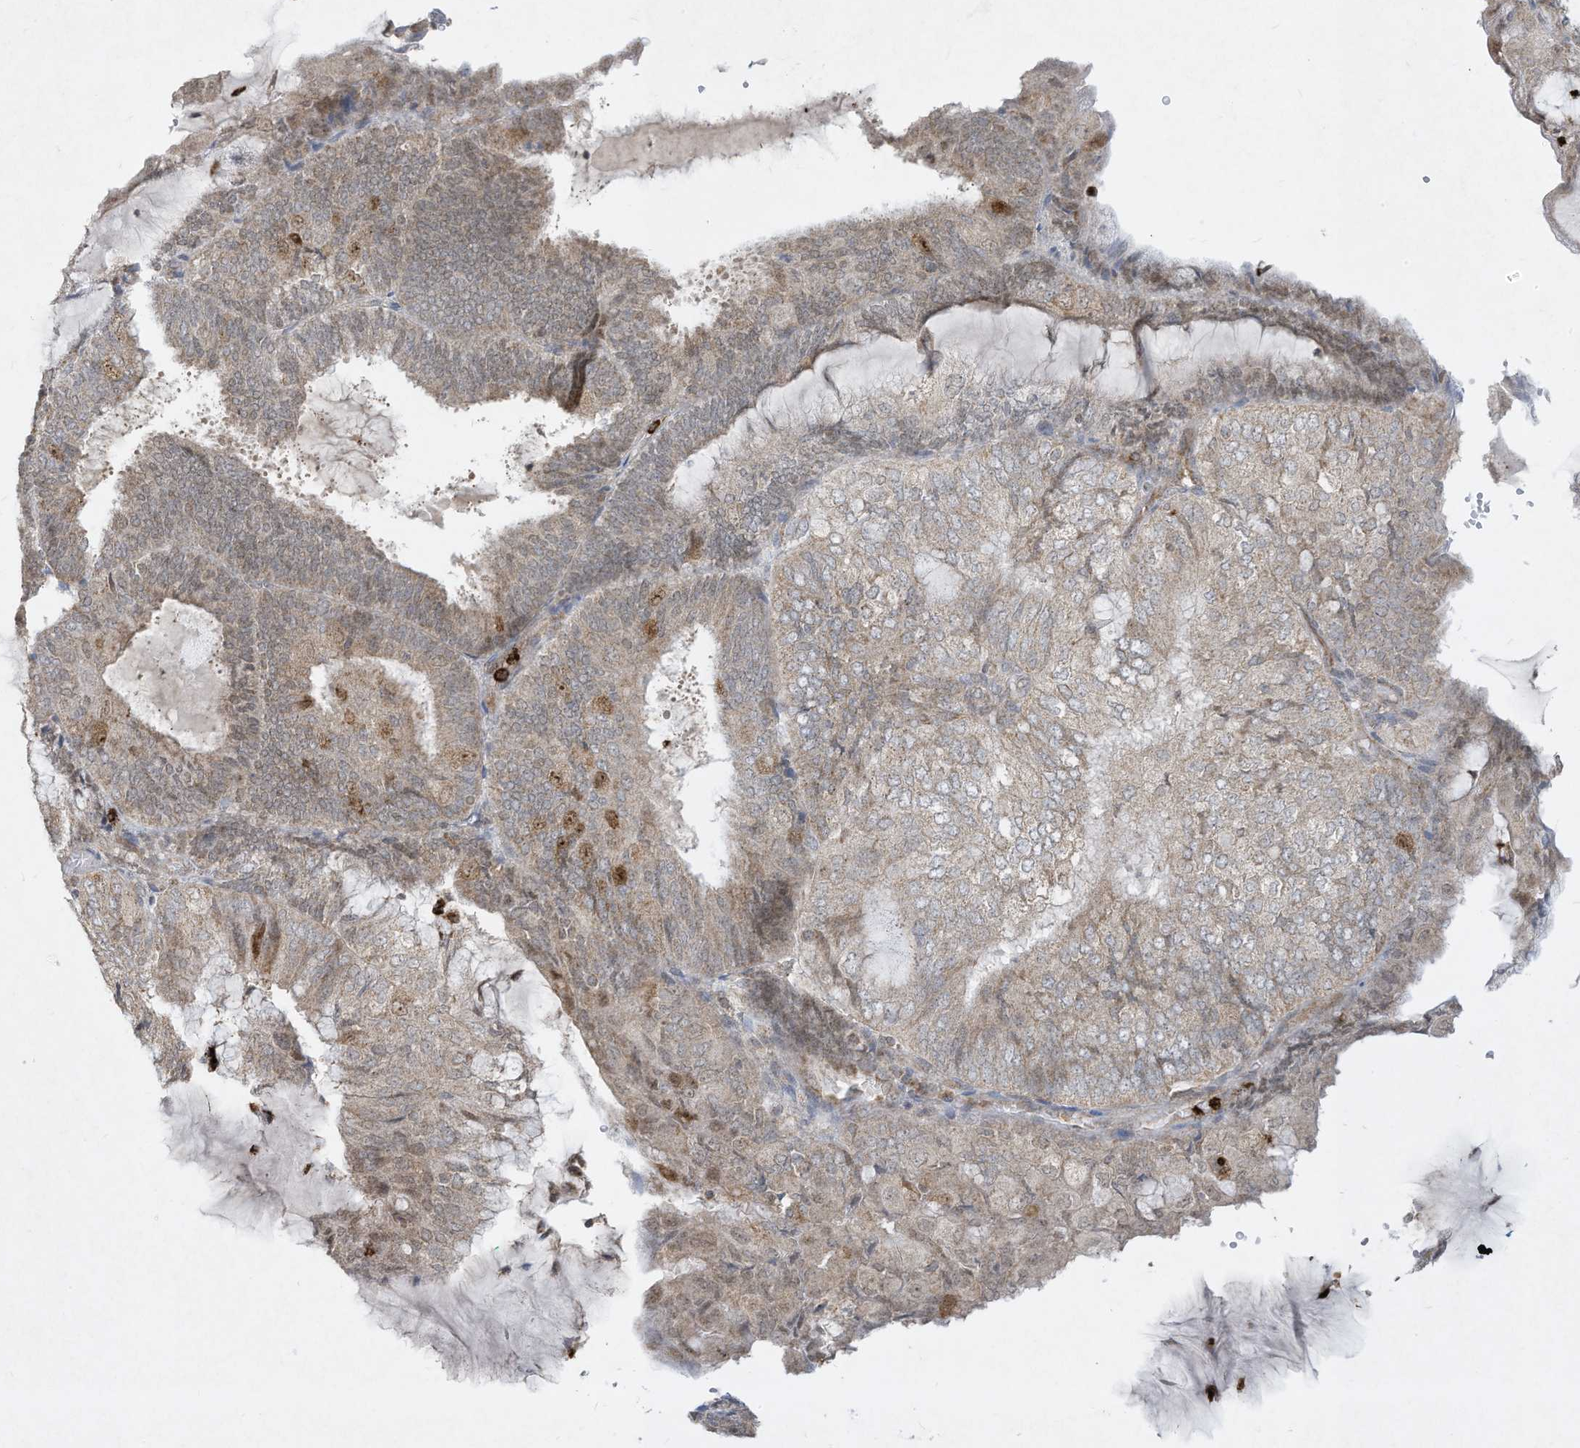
{"staining": {"intensity": "weak", "quantity": ">75%", "location": "cytoplasmic/membranous"}, "tissue": "endometrial cancer", "cell_type": "Tumor cells", "image_type": "cancer", "snomed": [{"axis": "morphology", "description": "Adenocarcinoma, NOS"}, {"axis": "topography", "description": "Endometrium"}], "caption": "The histopathology image shows a brown stain indicating the presence of a protein in the cytoplasmic/membranous of tumor cells in adenocarcinoma (endometrial).", "gene": "CHRNA4", "patient": {"sex": "female", "age": 81}}